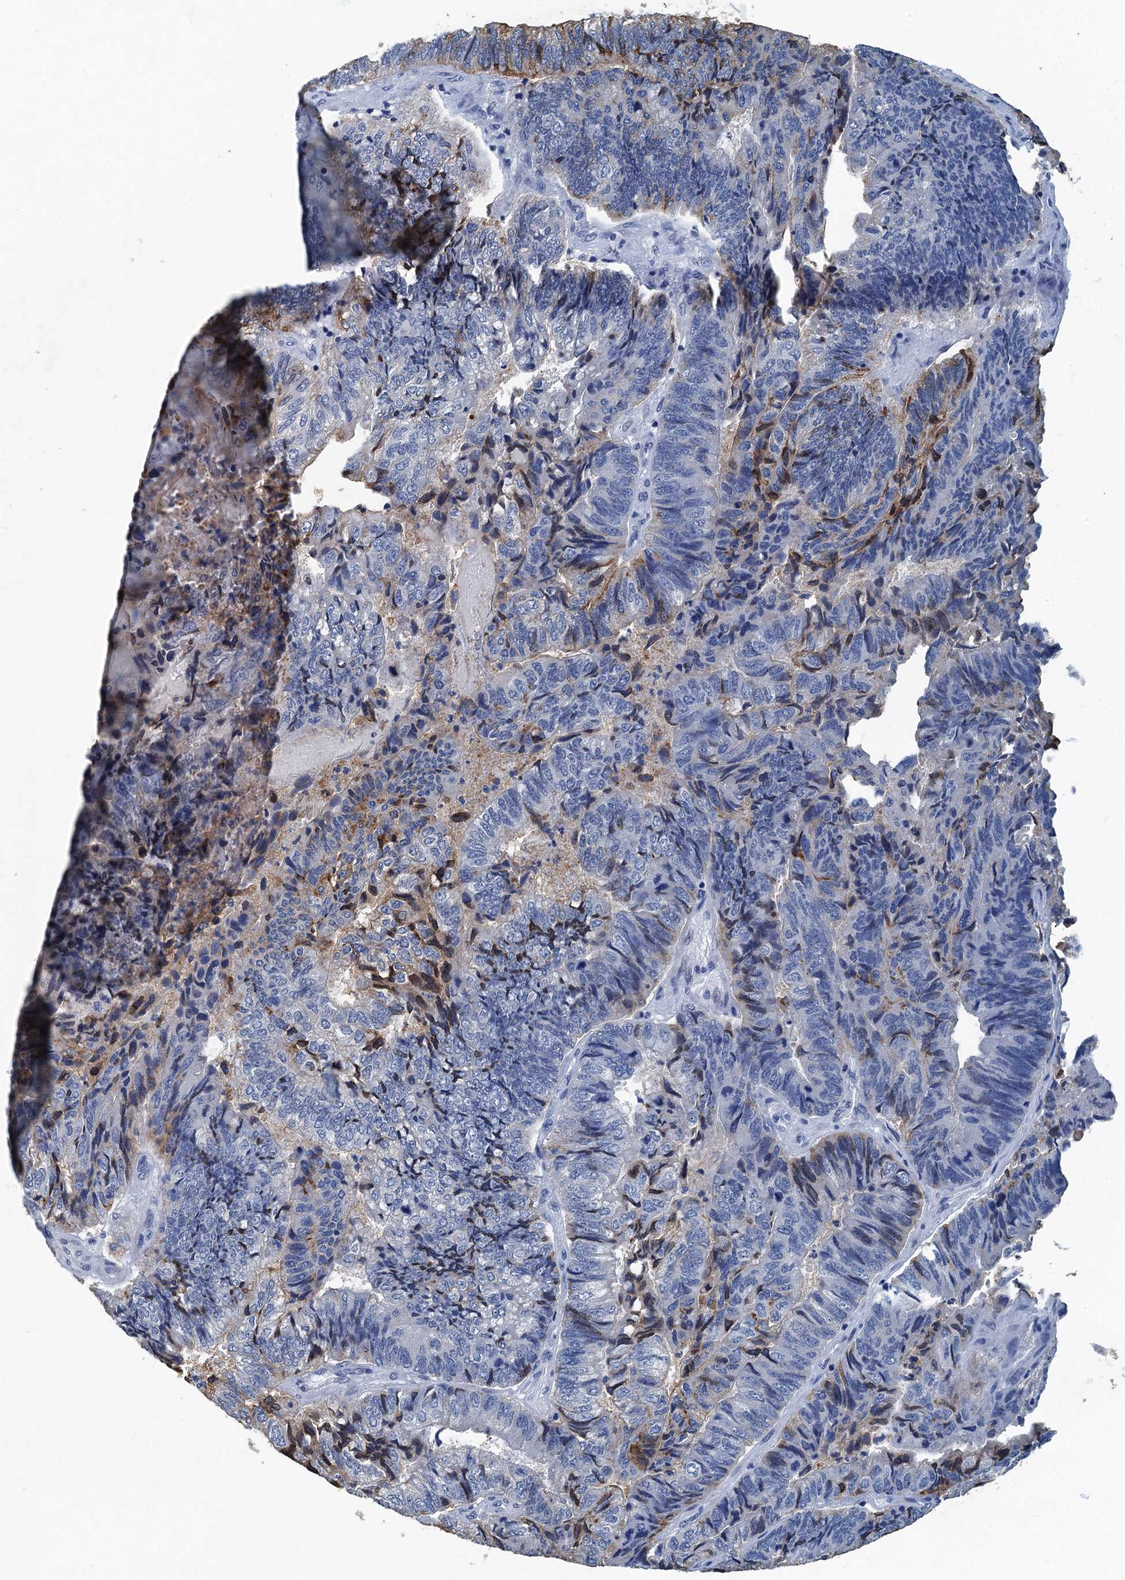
{"staining": {"intensity": "moderate", "quantity": "<25%", "location": "cytoplasmic/membranous"}, "tissue": "colorectal cancer", "cell_type": "Tumor cells", "image_type": "cancer", "snomed": [{"axis": "morphology", "description": "Adenocarcinoma, NOS"}, {"axis": "topography", "description": "Colon"}], "caption": "Colorectal cancer (adenocarcinoma) was stained to show a protein in brown. There is low levels of moderate cytoplasmic/membranous expression in about <25% of tumor cells.", "gene": "GADL1", "patient": {"sex": "female", "age": 67}}